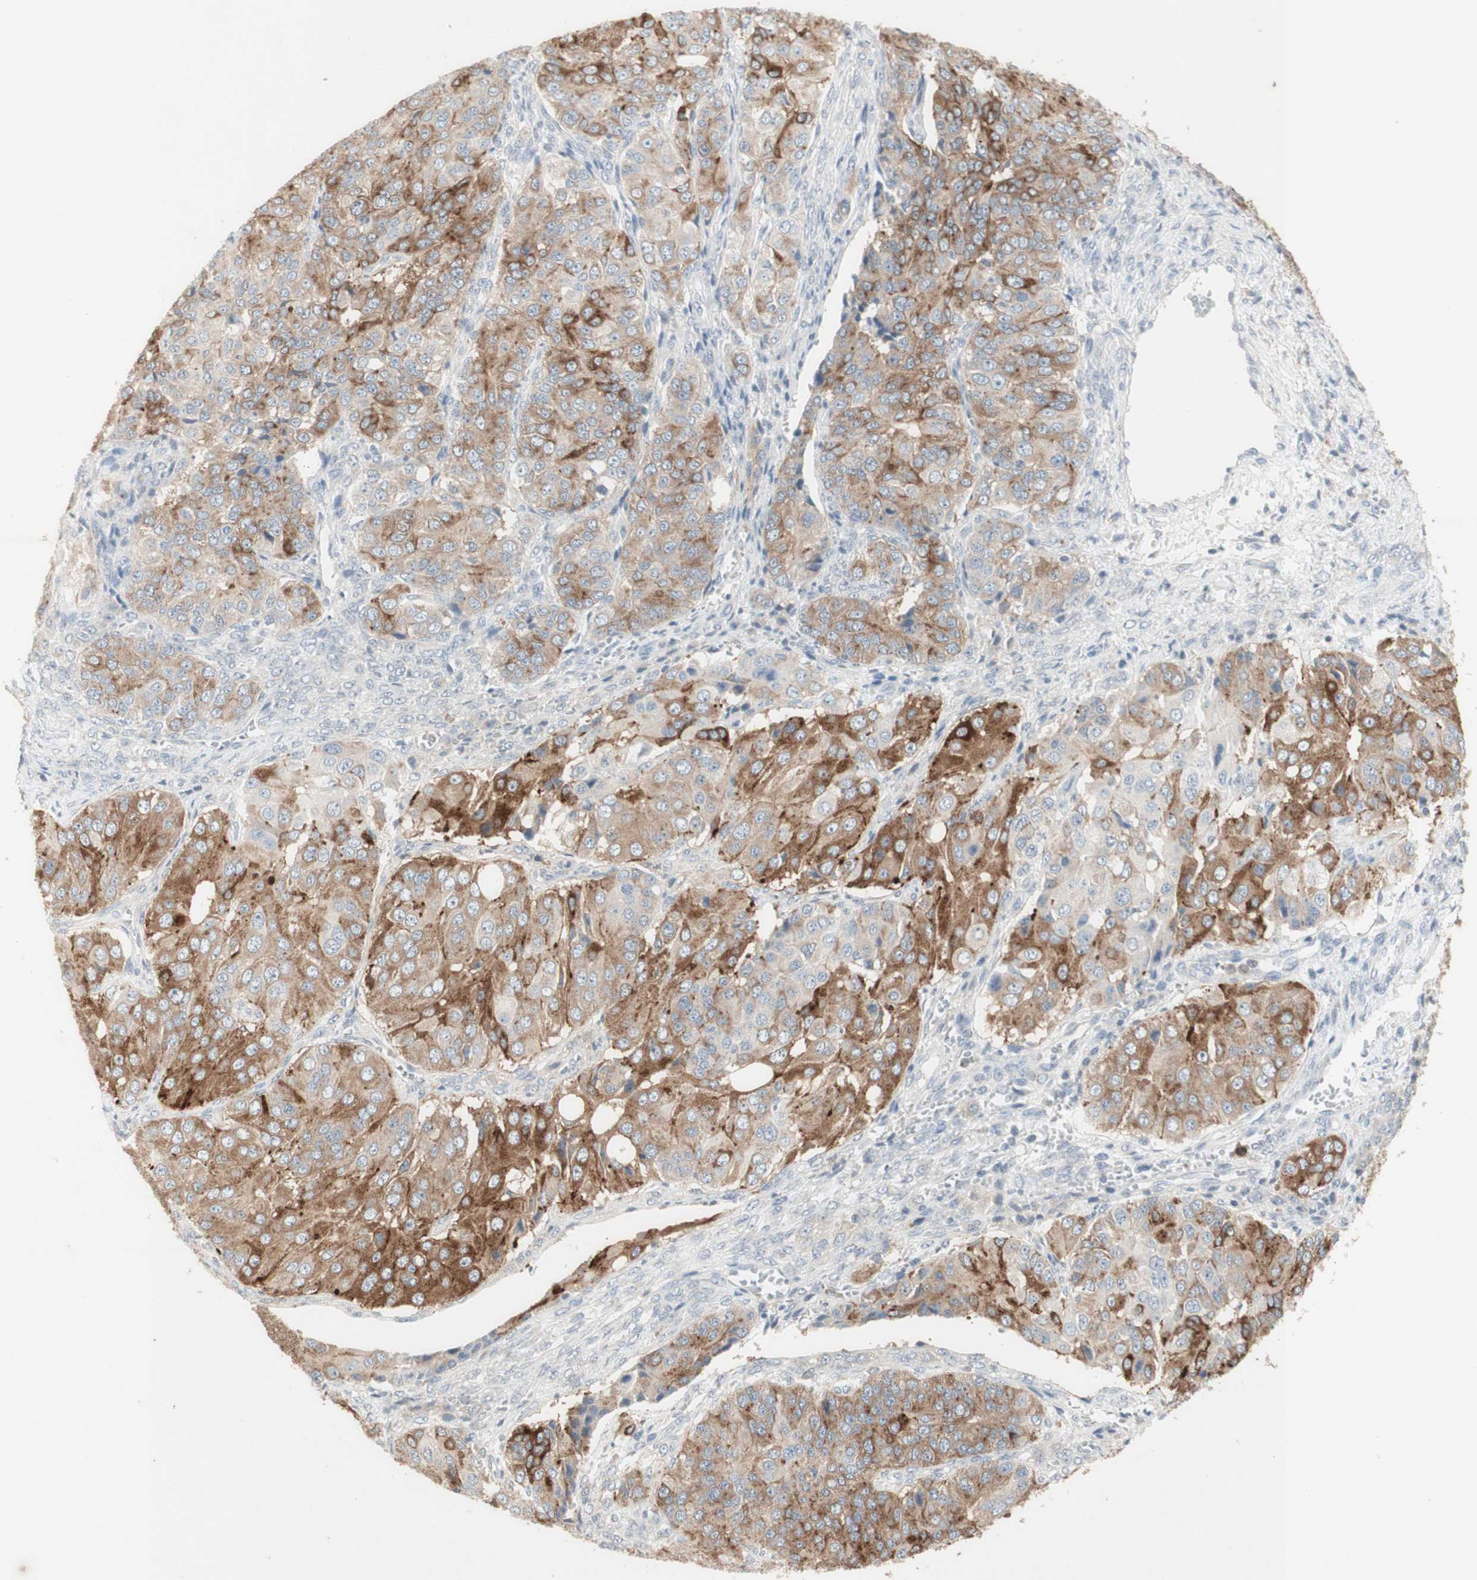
{"staining": {"intensity": "moderate", "quantity": ">75%", "location": "cytoplasmic/membranous"}, "tissue": "ovarian cancer", "cell_type": "Tumor cells", "image_type": "cancer", "snomed": [{"axis": "morphology", "description": "Carcinoma, endometroid"}, {"axis": "topography", "description": "Ovary"}], "caption": "Endometroid carcinoma (ovarian) was stained to show a protein in brown. There is medium levels of moderate cytoplasmic/membranous staining in approximately >75% of tumor cells.", "gene": "ATP6V1B1", "patient": {"sex": "female", "age": 51}}